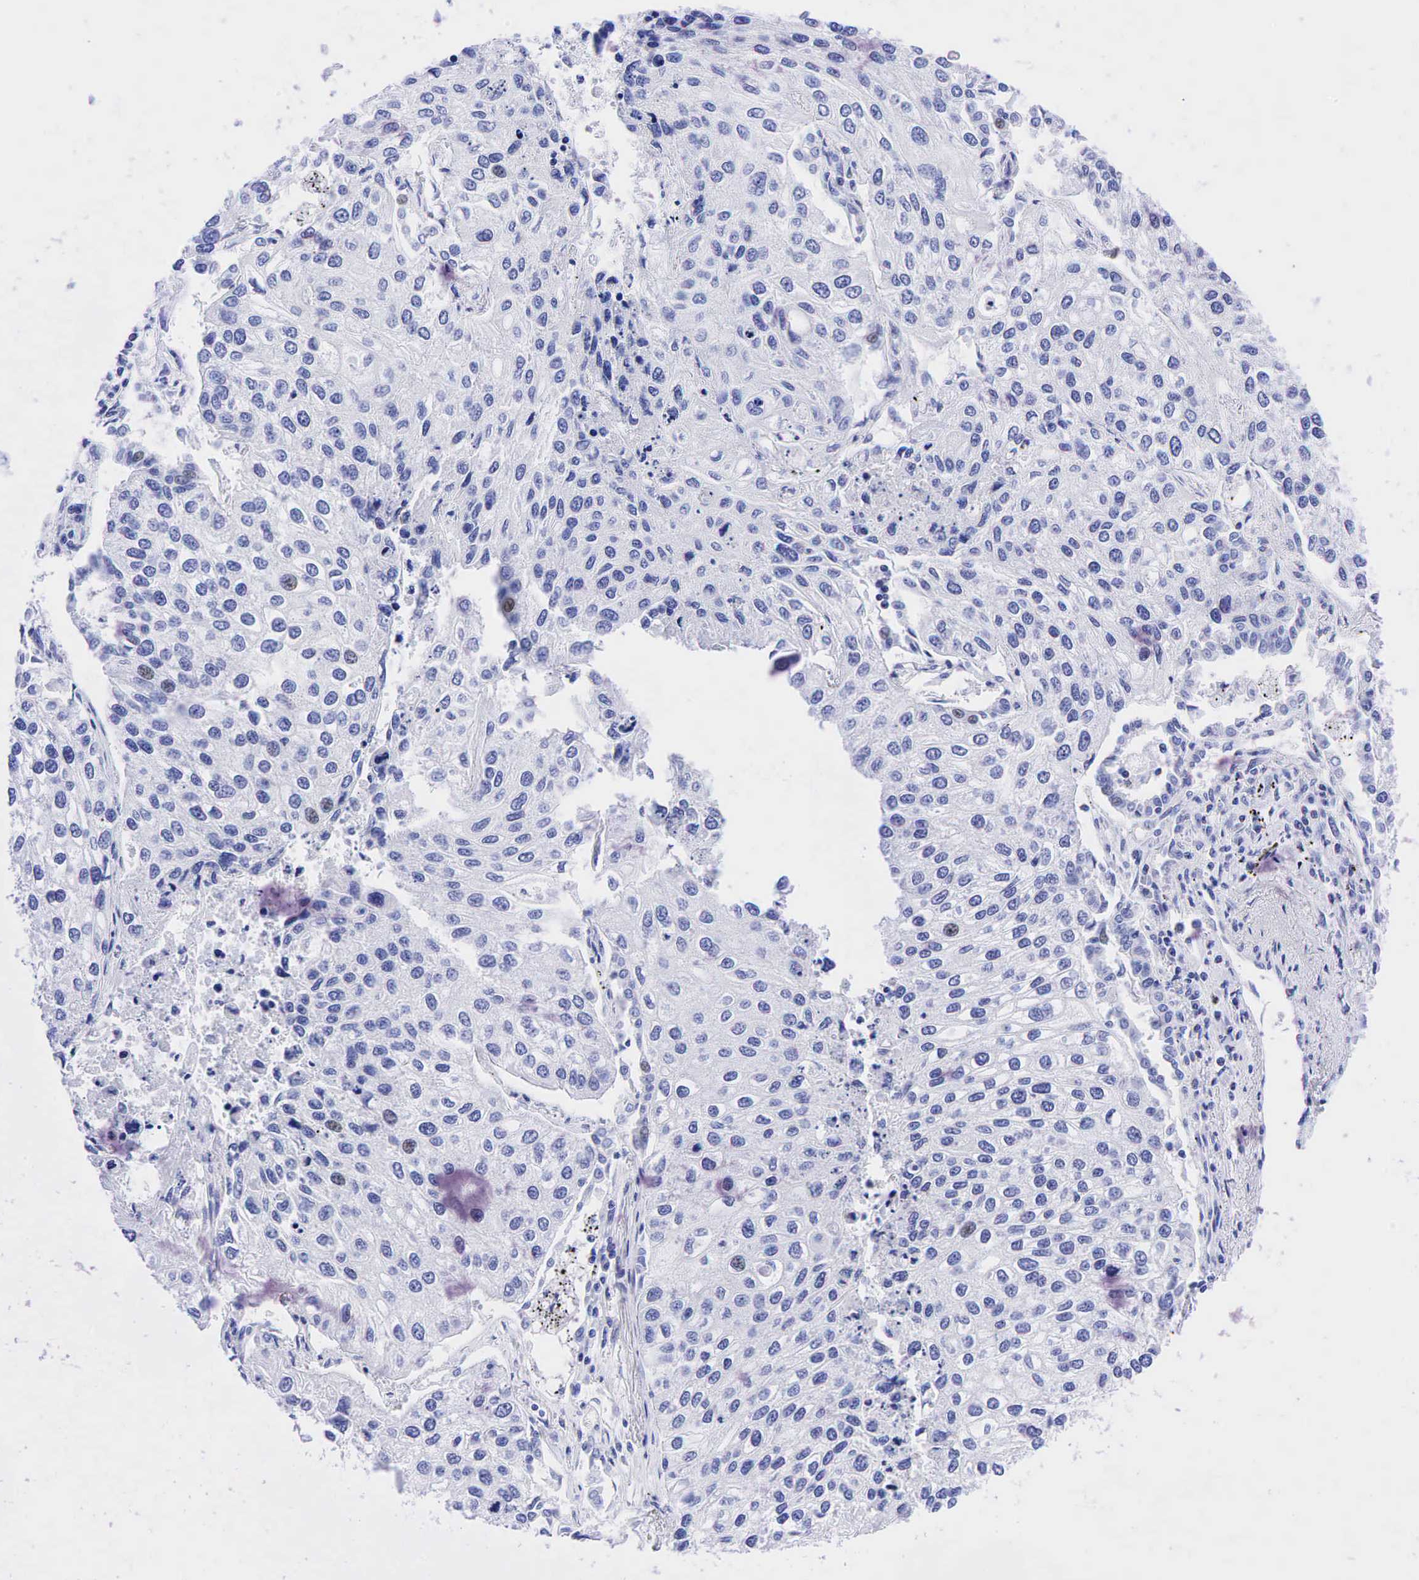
{"staining": {"intensity": "weak", "quantity": "<25%", "location": "nuclear"}, "tissue": "lung cancer", "cell_type": "Tumor cells", "image_type": "cancer", "snomed": [{"axis": "morphology", "description": "Squamous cell carcinoma, NOS"}, {"axis": "topography", "description": "Lung"}], "caption": "High magnification brightfield microscopy of lung cancer stained with DAB (brown) and counterstained with hematoxylin (blue): tumor cells show no significant expression.", "gene": "ESR1", "patient": {"sex": "male", "age": 75}}